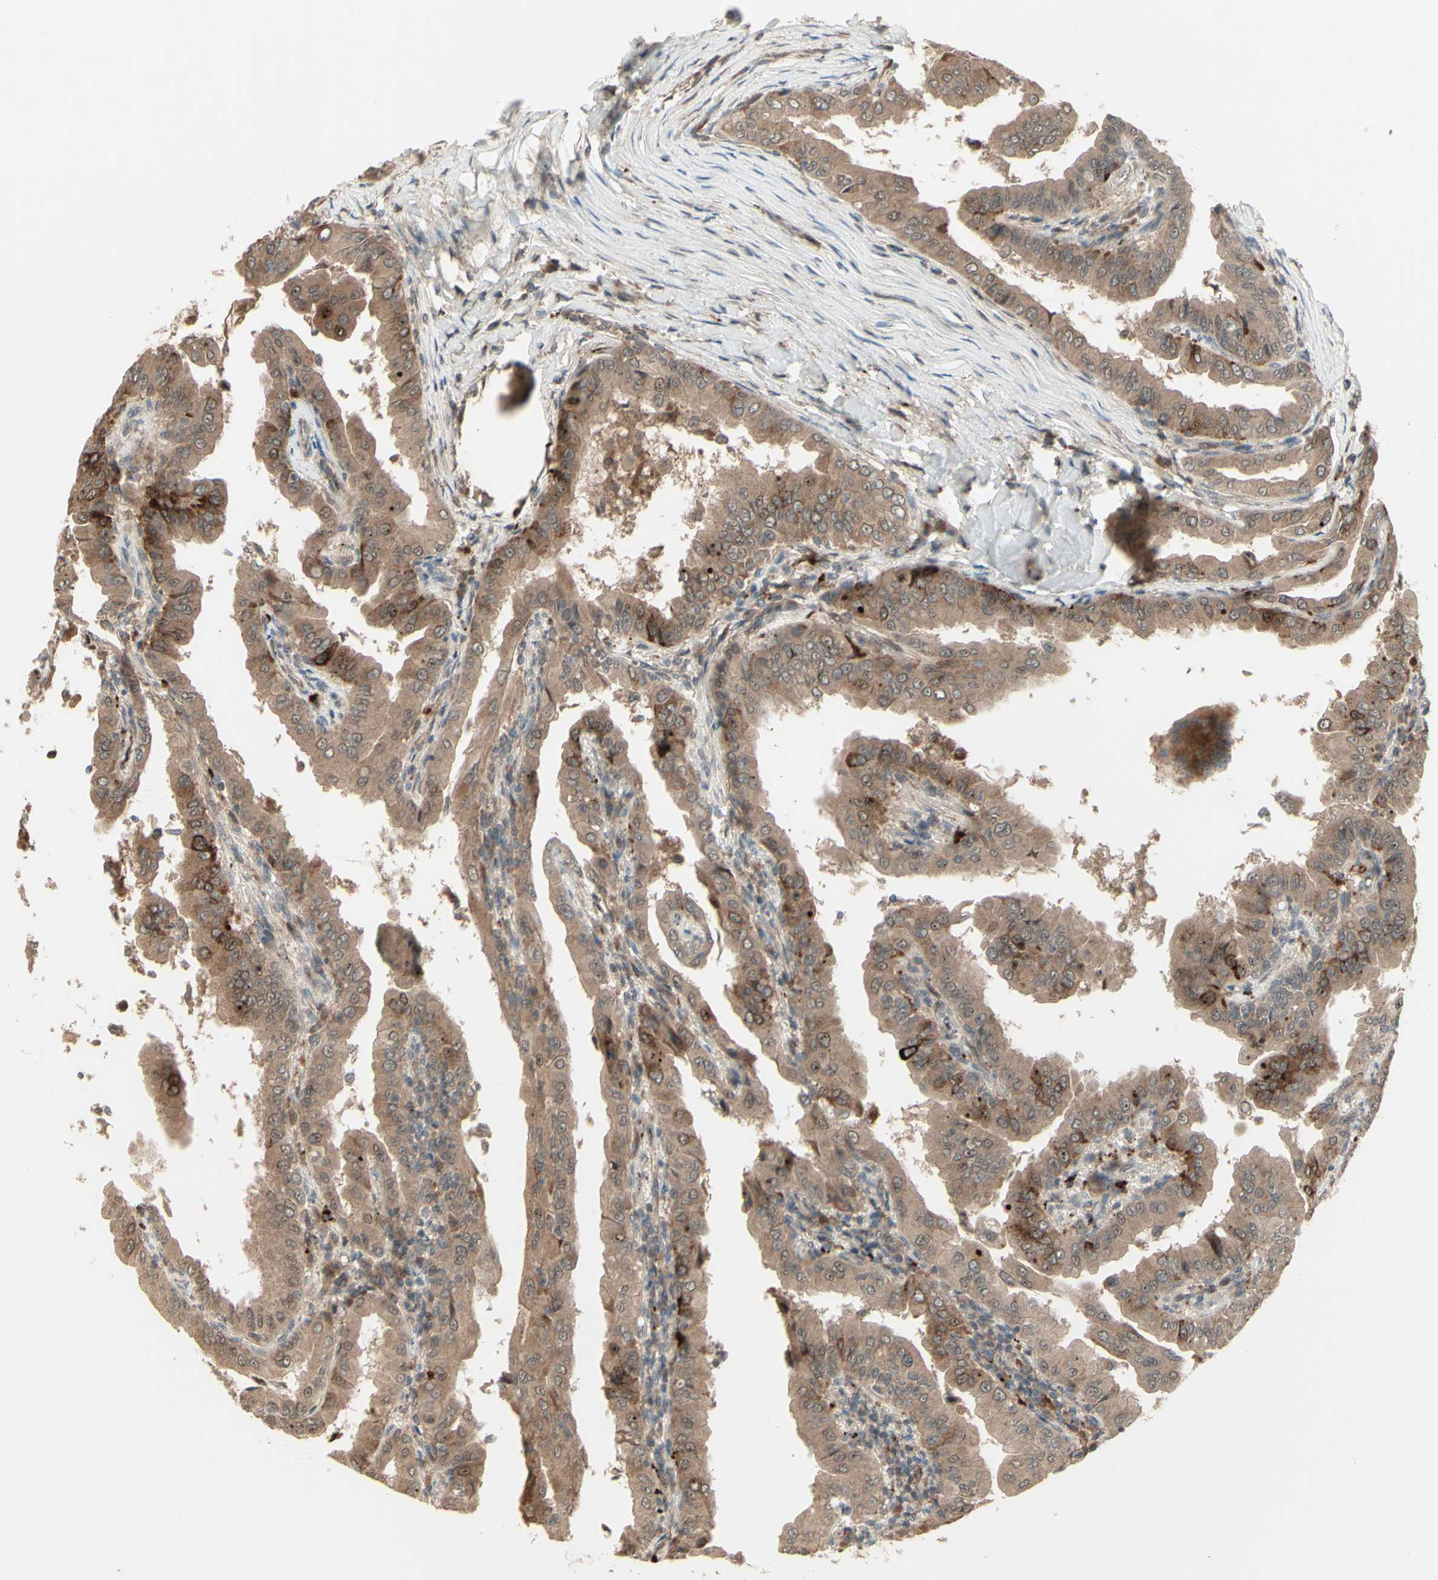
{"staining": {"intensity": "moderate", "quantity": ">75%", "location": "cytoplasmic/membranous"}, "tissue": "thyroid cancer", "cell_type": "Tumor cells", "image_type": "cancer", "snomed": [{"axis": "morphology", "description": "Papillary adenocarcinoma, NOS"}, {"axis": "topography", "description": "Thyroid gland"}], "caption": "Thyroid cancer (papillary adenocarcinoma) tissue displays moderate cytoplasmic/membranous staining in approximately >75% of tumor cells, visualized by immunohistochemistry. (Stains: DAB (3,3'-diaminobenzidine) in brown, nuclei in blue, Microscopy: brightfield microscopy at high magnification).", "gene": "MLF2", "patient": {"sex": "male", "age": 33}}